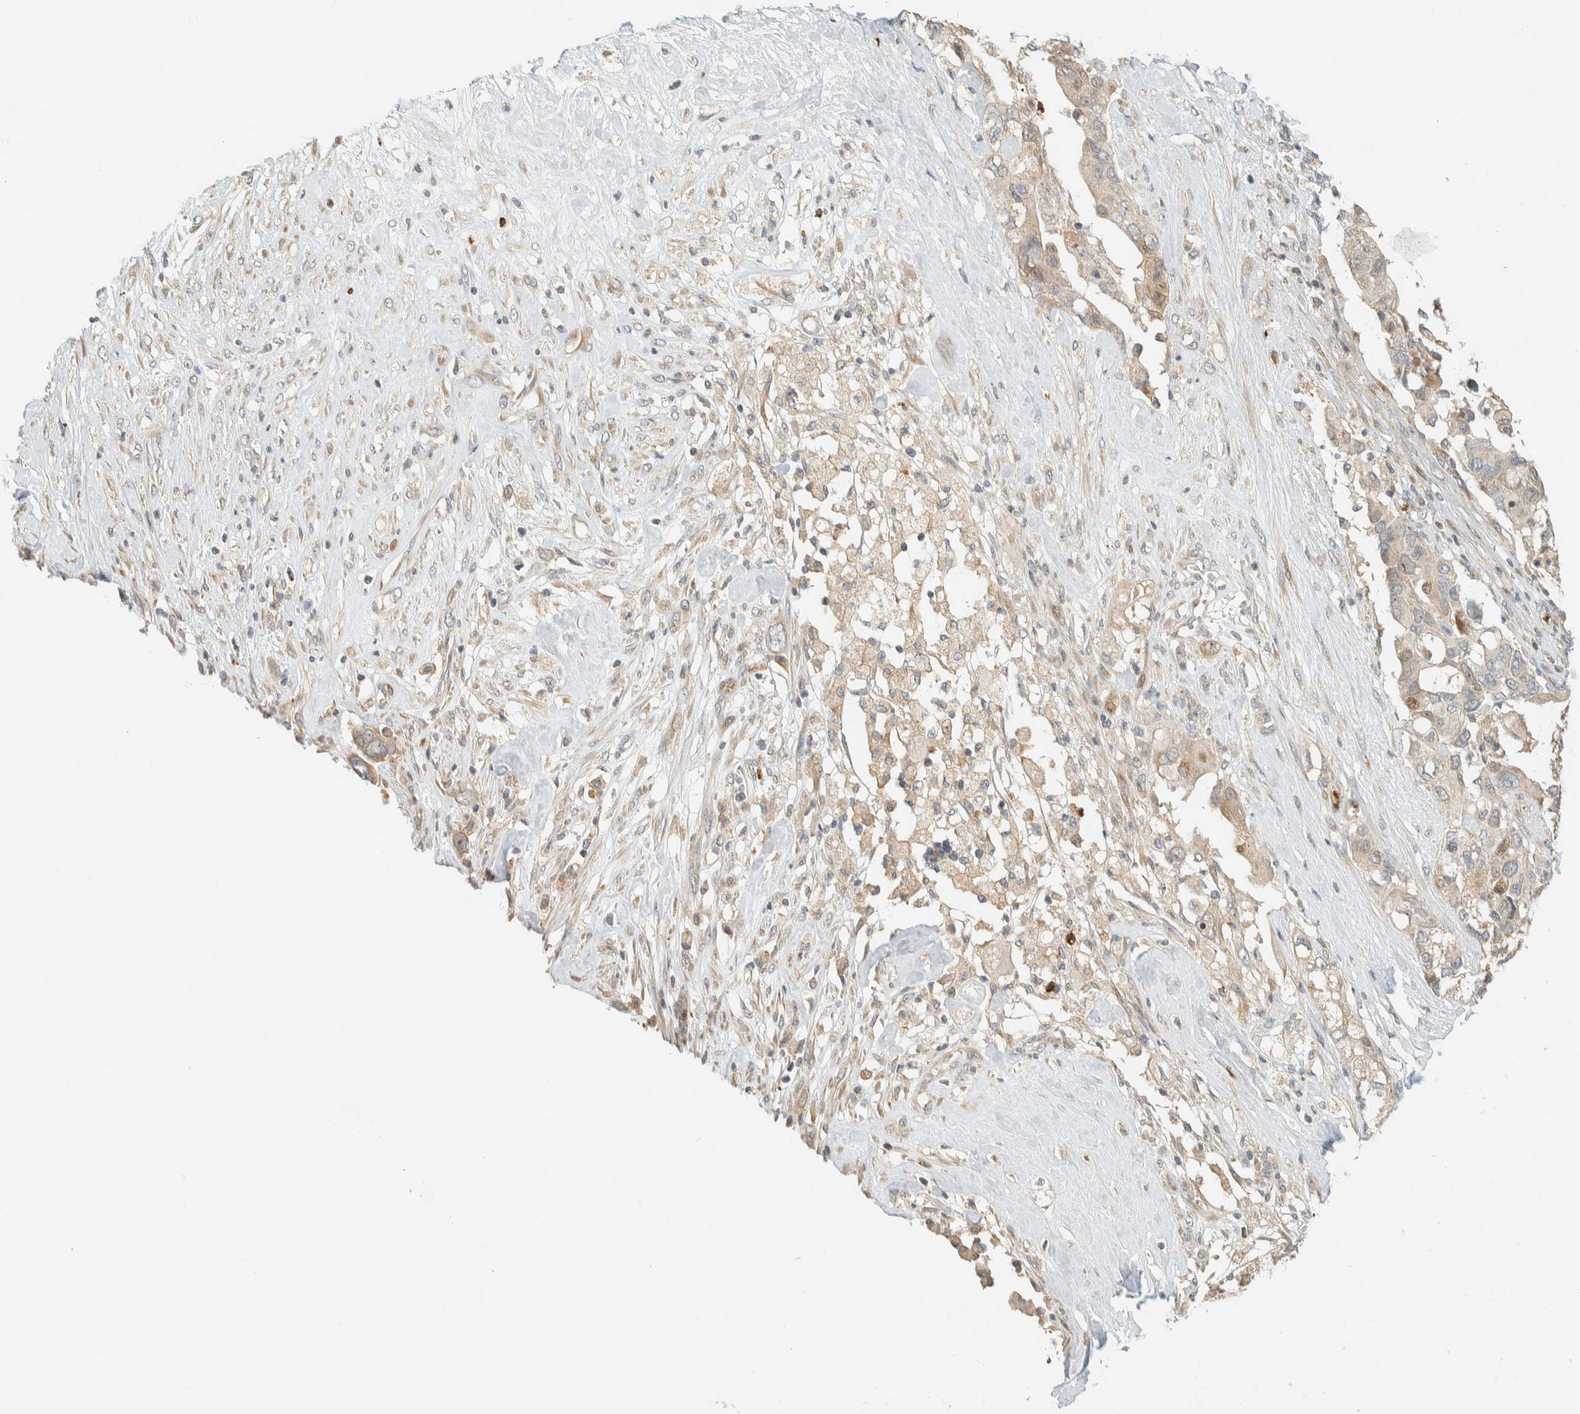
{"staining": {"intensity": "weak", "quantity": "<25%", "location": "cytoplasmic/membranous"}, "tissue": "pancreatic cancer", "cell_type": "Tumor cells", "image_type": "cancer", "snomed": [{"axis": "morphology", "description": "Adenocarcinoma, NOS"}, {"axis": "topography", "description": "Pancreas"}], "caption": "Pancreatic cancer stained for a protein using immunohistochemistry (IHC) exhibits no positivity tumor cells.", "gene": "CCDC171", "patient": {"sex": "female", "age": 56}}